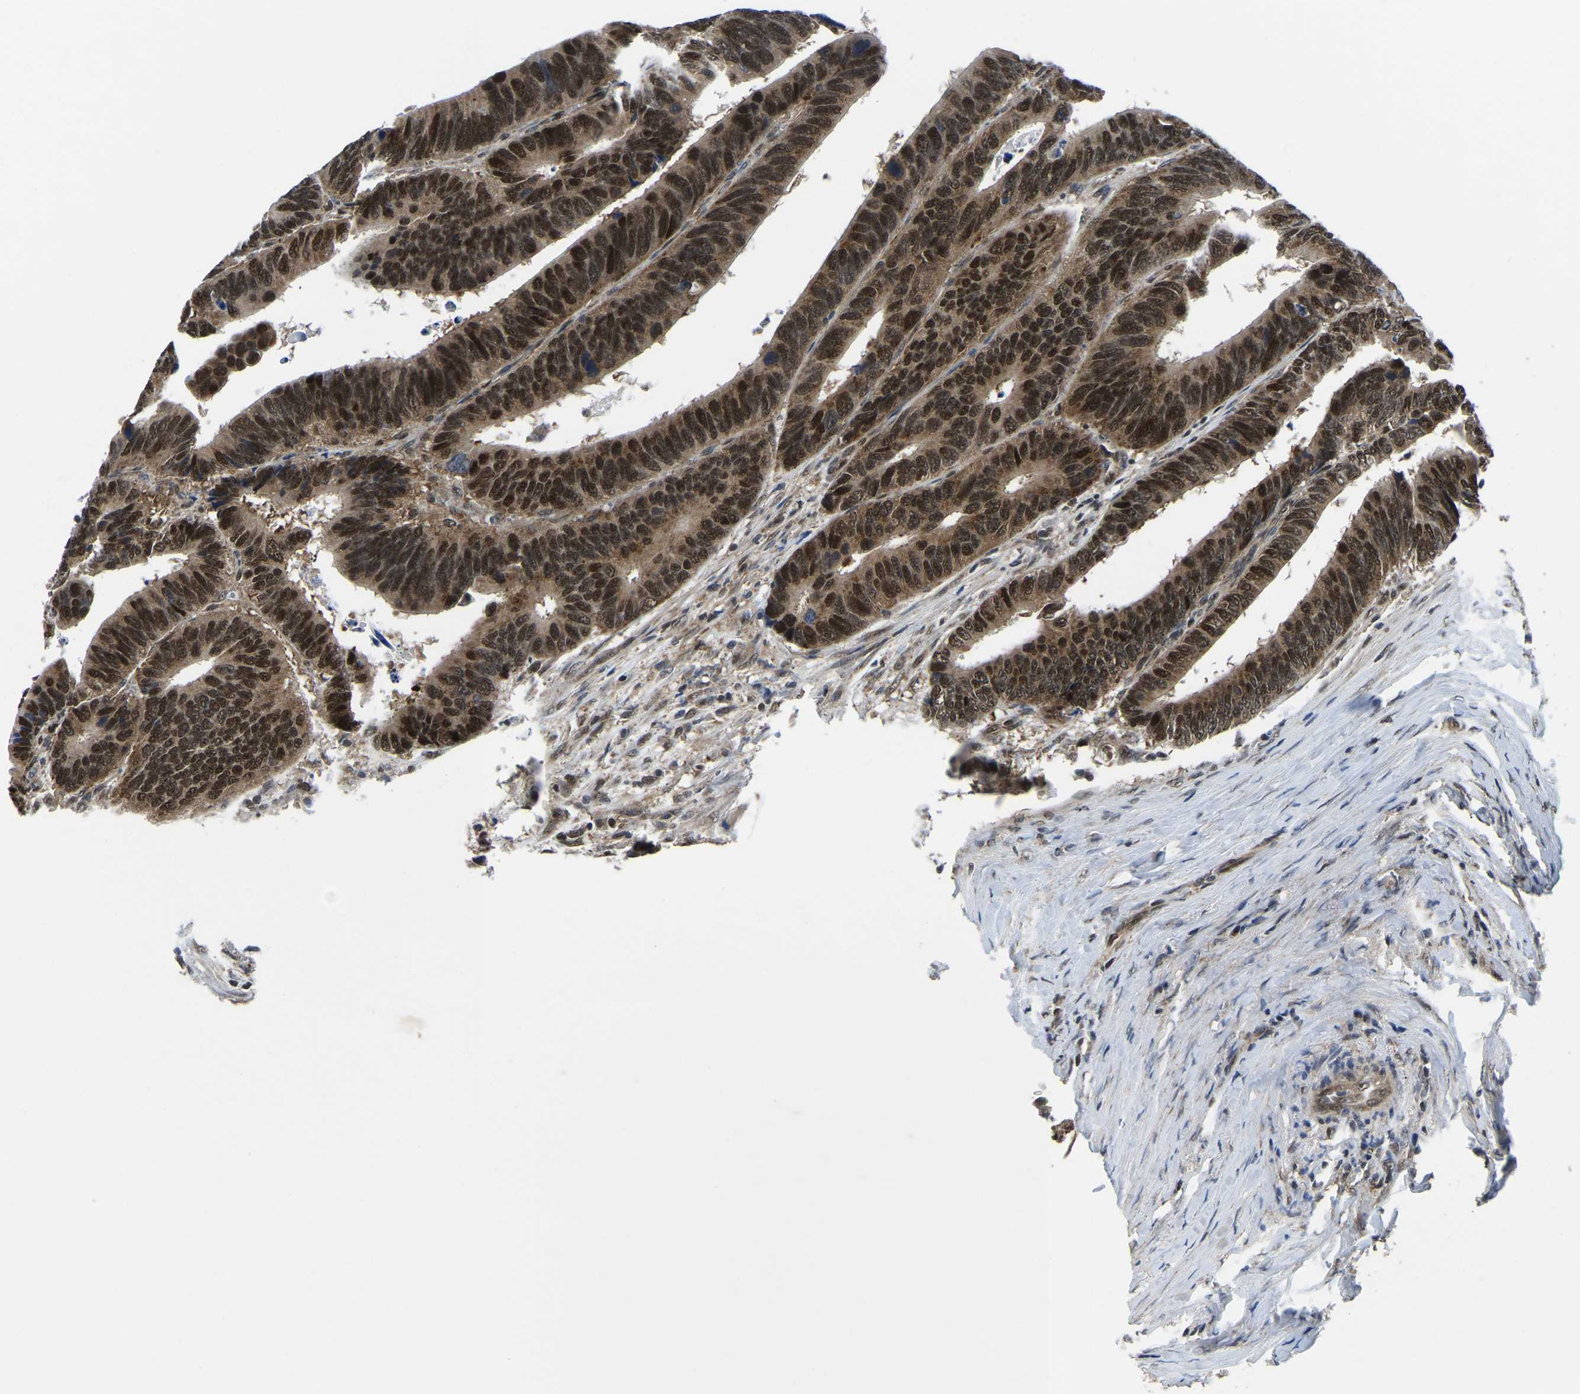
{"staining": {"intensity": "strong", "quantity": ">75%", "location": "cytoplasmic/membranous,nuclear"}, "tissue": "colorectal cancer", "cell_type": "Tumor cells", "image_type": "cancer", "snomed": [{"axis": "morphology", "description": "Adenocarcinoma, NOS"}, {"axis": "topography", "description": "Colon"}], "caption": "Brown immunohistochemical staining in adenocarcinoma (colorectal) shows strong cytoplasmic/membranous and nuclear expression in about >75% of tumor cells.", "gene": "DFFA", "patient": {"sex": "male", "age": 72}}